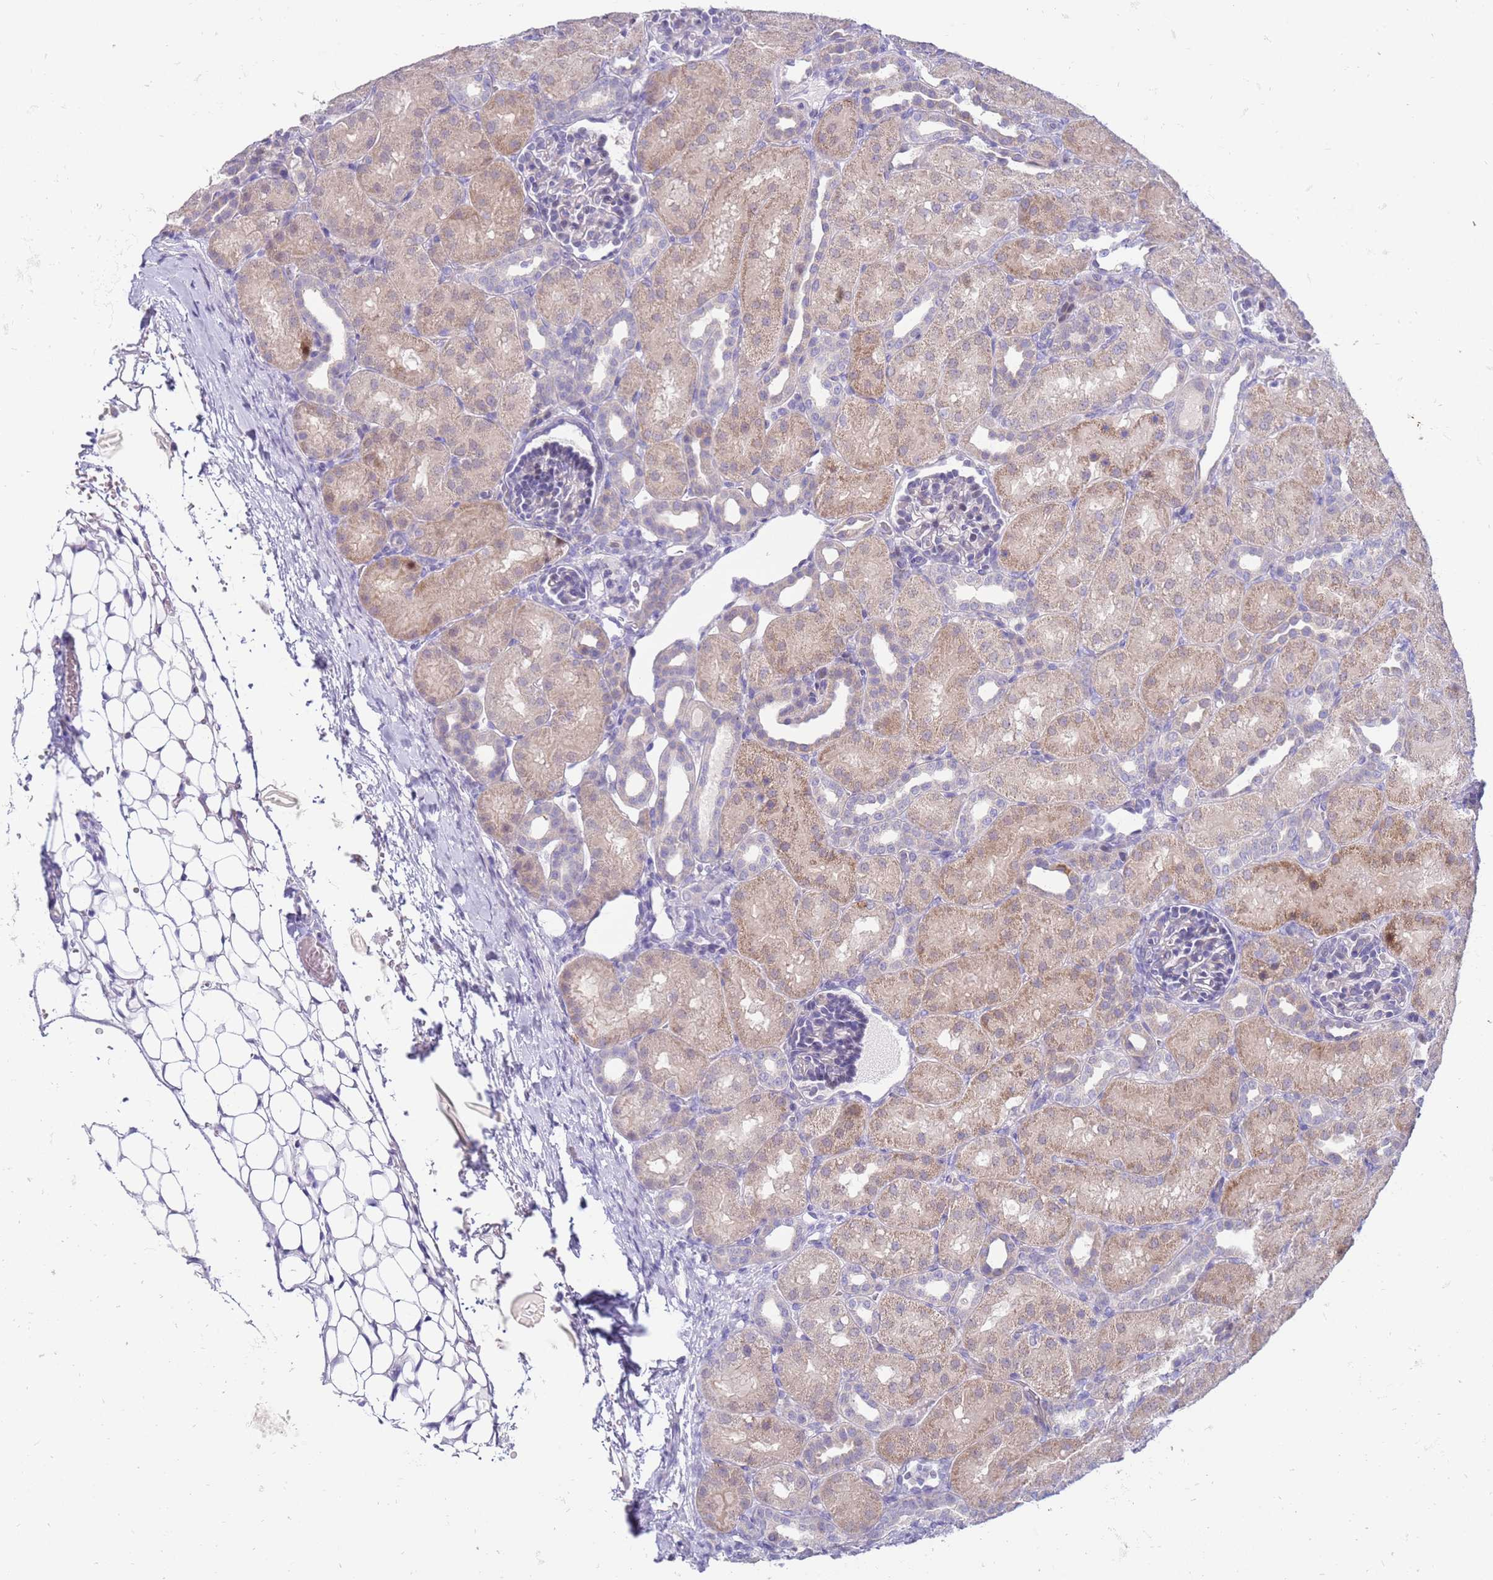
{"staining": {"intensity": "negative", "quantity": "none", "location": "none"}, "tissue": "kidney", "cell_type": "Cells in glomeruli", "image_type": "normal", "snomed": [{"axis": "morphology", "description": "Normal tissue, NOS"}, {"axis": "topography", "description": "Kidney"}], "caption": "An immunohistochemistry (IHC) photomicrograph of benign kidney is shown. There is no staining in cells in glomeruli of kidney. (DAB (3,3'-diaminobenzidine) immunohistochemistry with hematoxylin counter stain).", "gene": "STK25", "patient": {"sex": "male", "age": 1}}